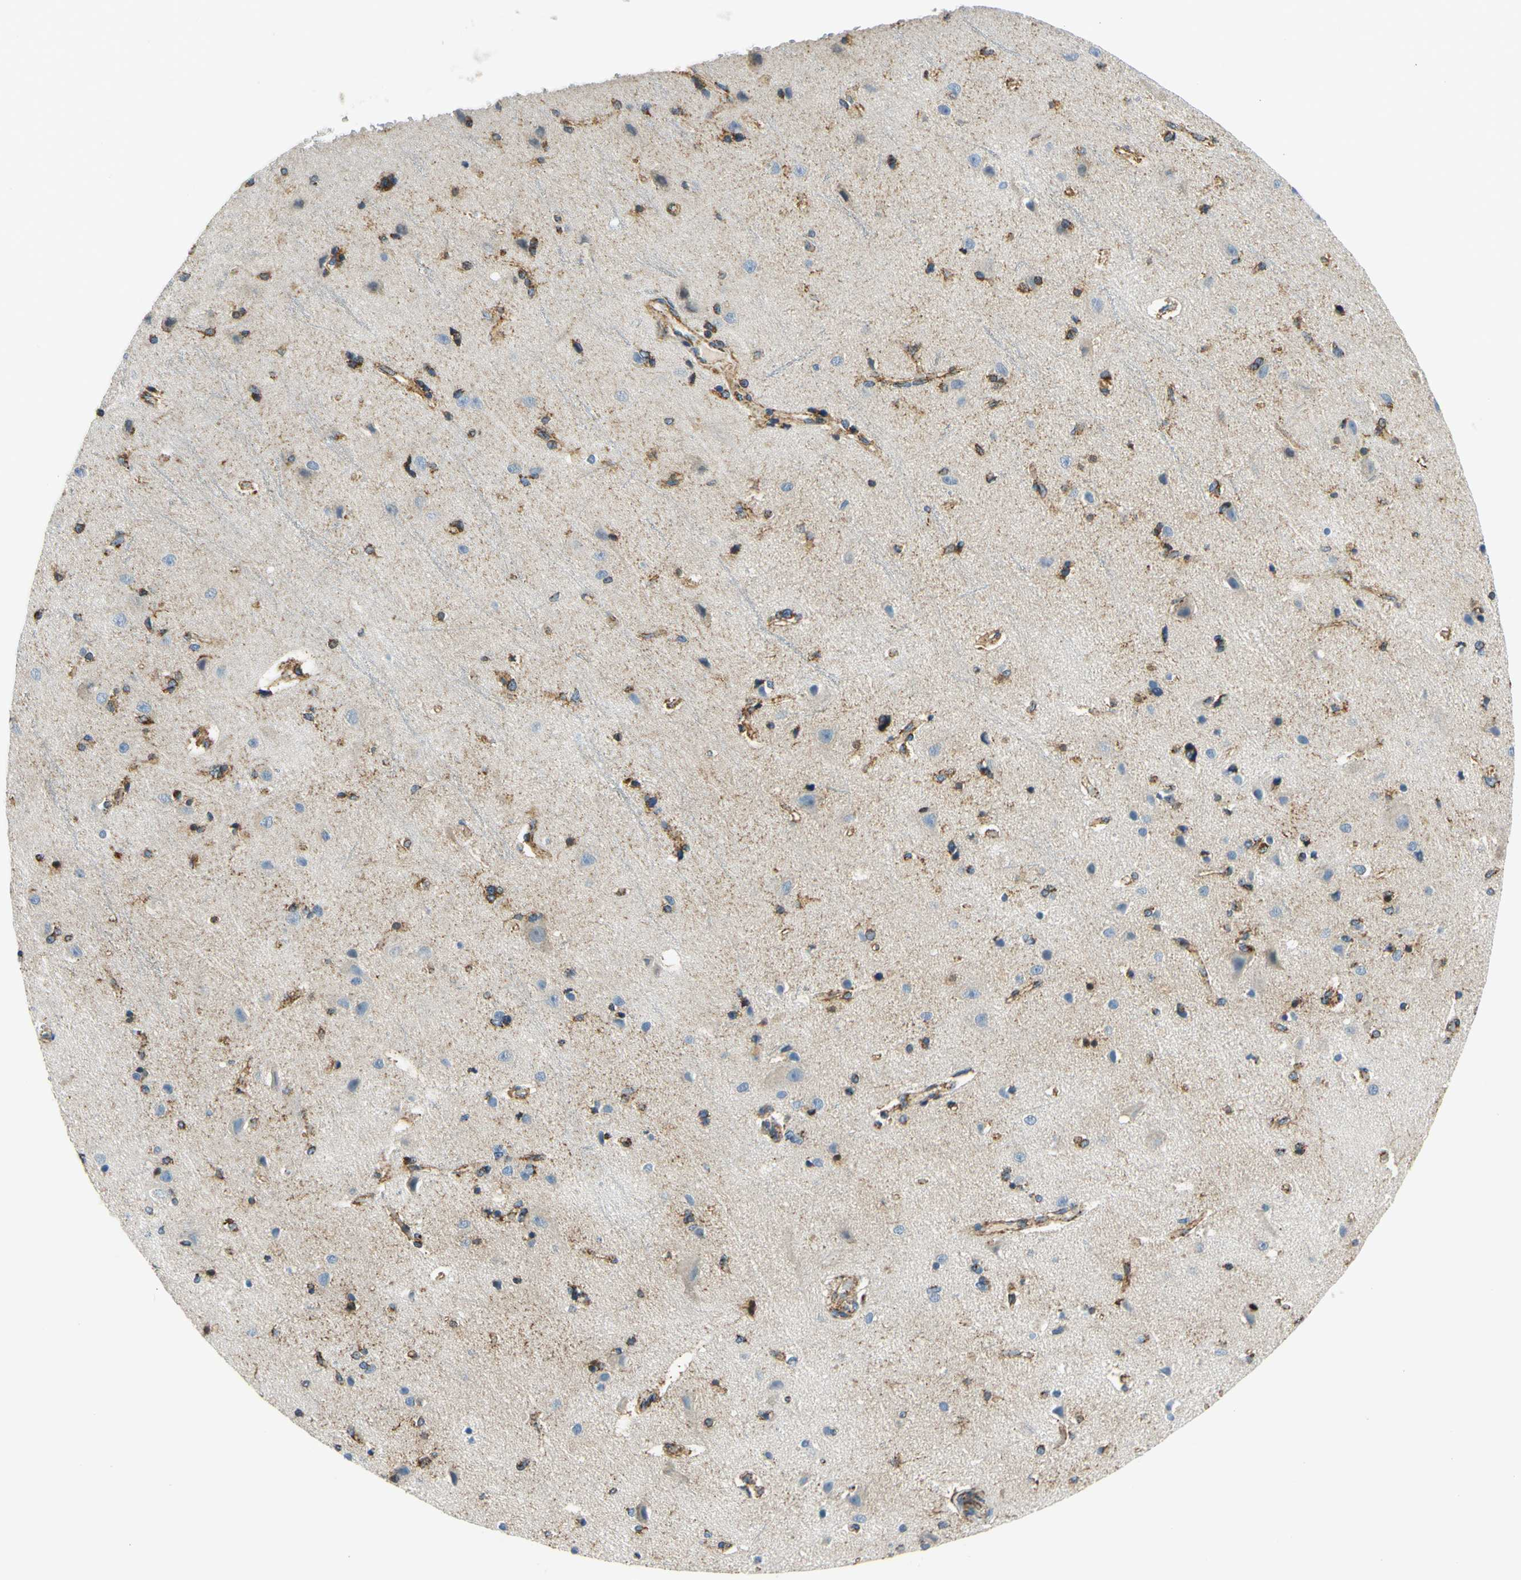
{"staining": {"intensity": "moderate", "quantity": ">75%", "location": "cytoplasmic/membranous"}, "tissue": "cerebral cortex", "cell_type": "Endothelial cells", "image_type": "normal", "snomed": [{"axis": "morphology", "description": "Normal tissue, NOS"}, {"axis": "topography", "description": "Cerebral cortex"}], "caption": "Cerebral cortex stained for a protein exhibits moderate cytoplasmic/membranous positivity in endothelial cells. The staining is performed using DAB brown chromogen to label protein expression. The nuclei are counter-stained blue using hematoxylin.", "gene": "MAVS", "patient": {"sex": "female", "age": 54}}